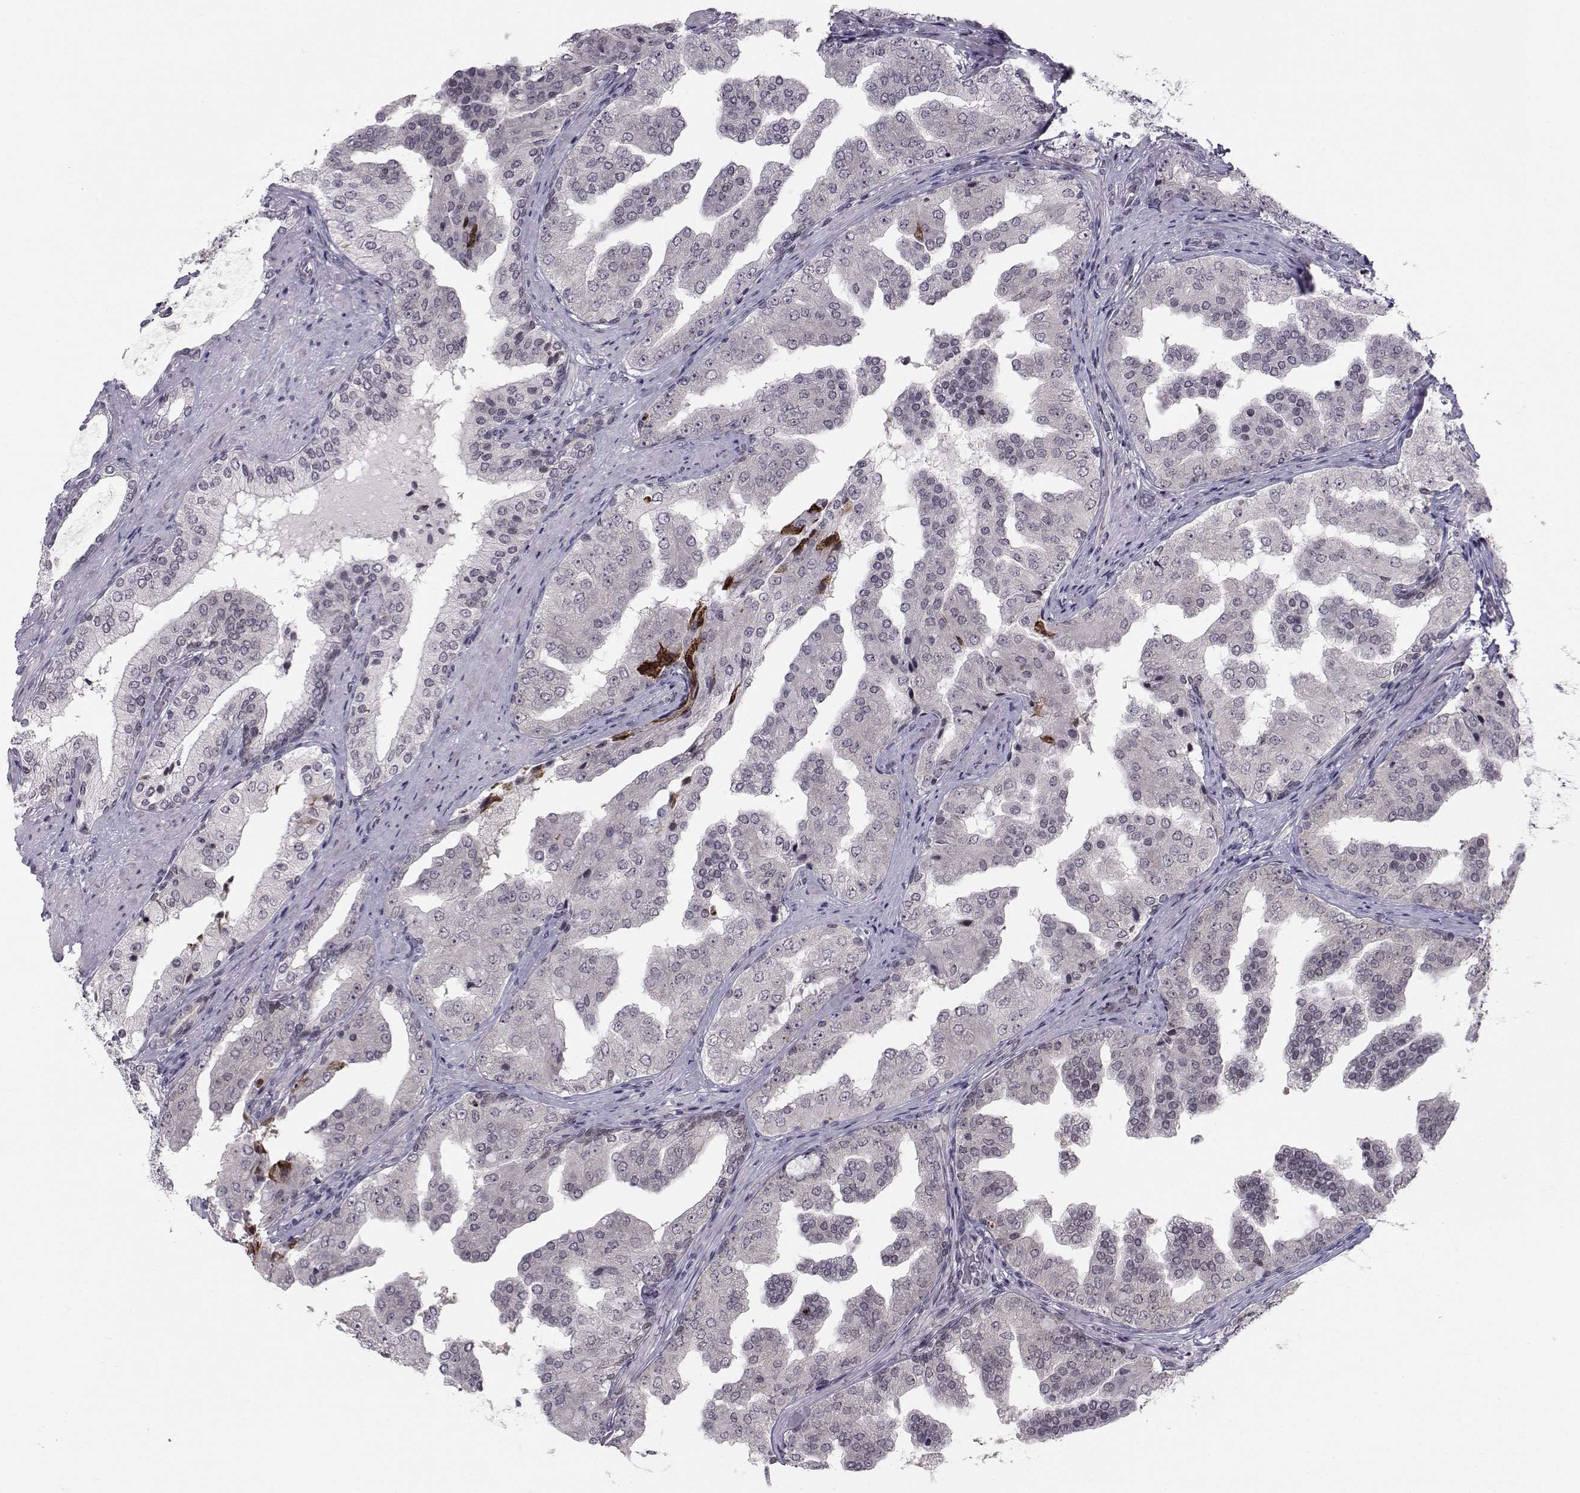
{"staining": {"intensity": "negative", "quantity": "none", "location": "none"}, "tissue": "prostate cancer", "cell_type": "Tumor cells", "image_type": "cancer", "snomed": [{"axis": "morphology", "description": "Adenocarcinoma, Low grade"}, {"axis": "topography", "description": "Prostate and seminal vesicle, NOS"}], "caption": "The immunohistochemistry (IHC) image has no significant positivity in tumor cells of adenocarcinoma (low-grade) (prostate) tissue.", "gene": "MARCHF4", "patient": {"sex": "male", "age": 61}}